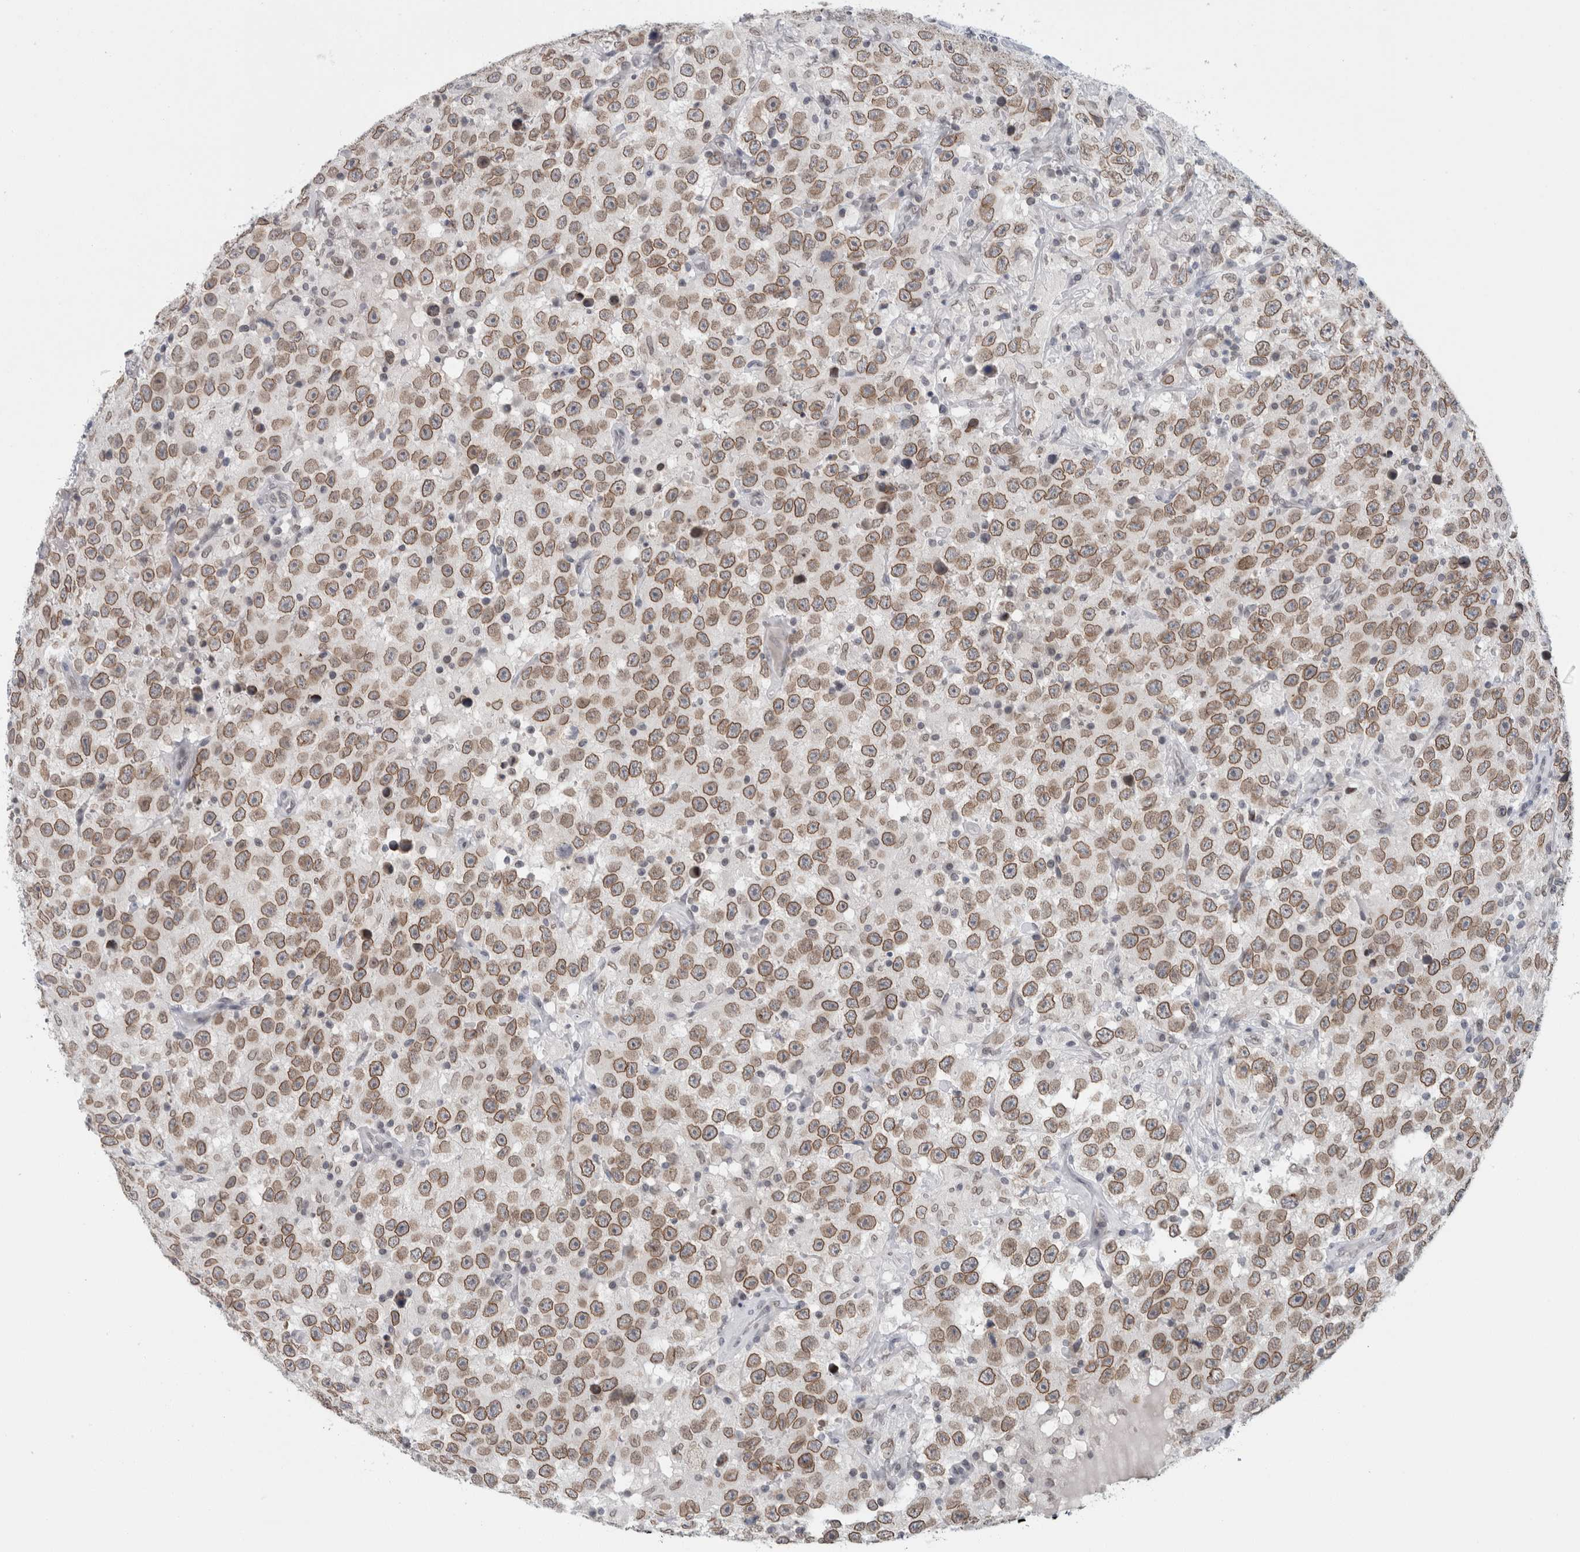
{"staining": {"intensity": "moderate", "quantity": ">75%", "location": "cytoplasmic/membranous,nuclear"}, "tissue": "testis cancer", "cell_type": "Tumor cells", "image_type": "cancer", "snomed": [{"axis": "morphology", "description": "Seminoma, NOS"}, {"axis": "topography", "description": "Testis"}], "caption": "Immunohistochemical staining of testis seminoma reveals medium levels of moderate cytoplasmic/membranous and nuclear staining in approximately >75% of tumor cells.", "gene": "ZNF770", "patient": {"sex": "male", "age": 41}}